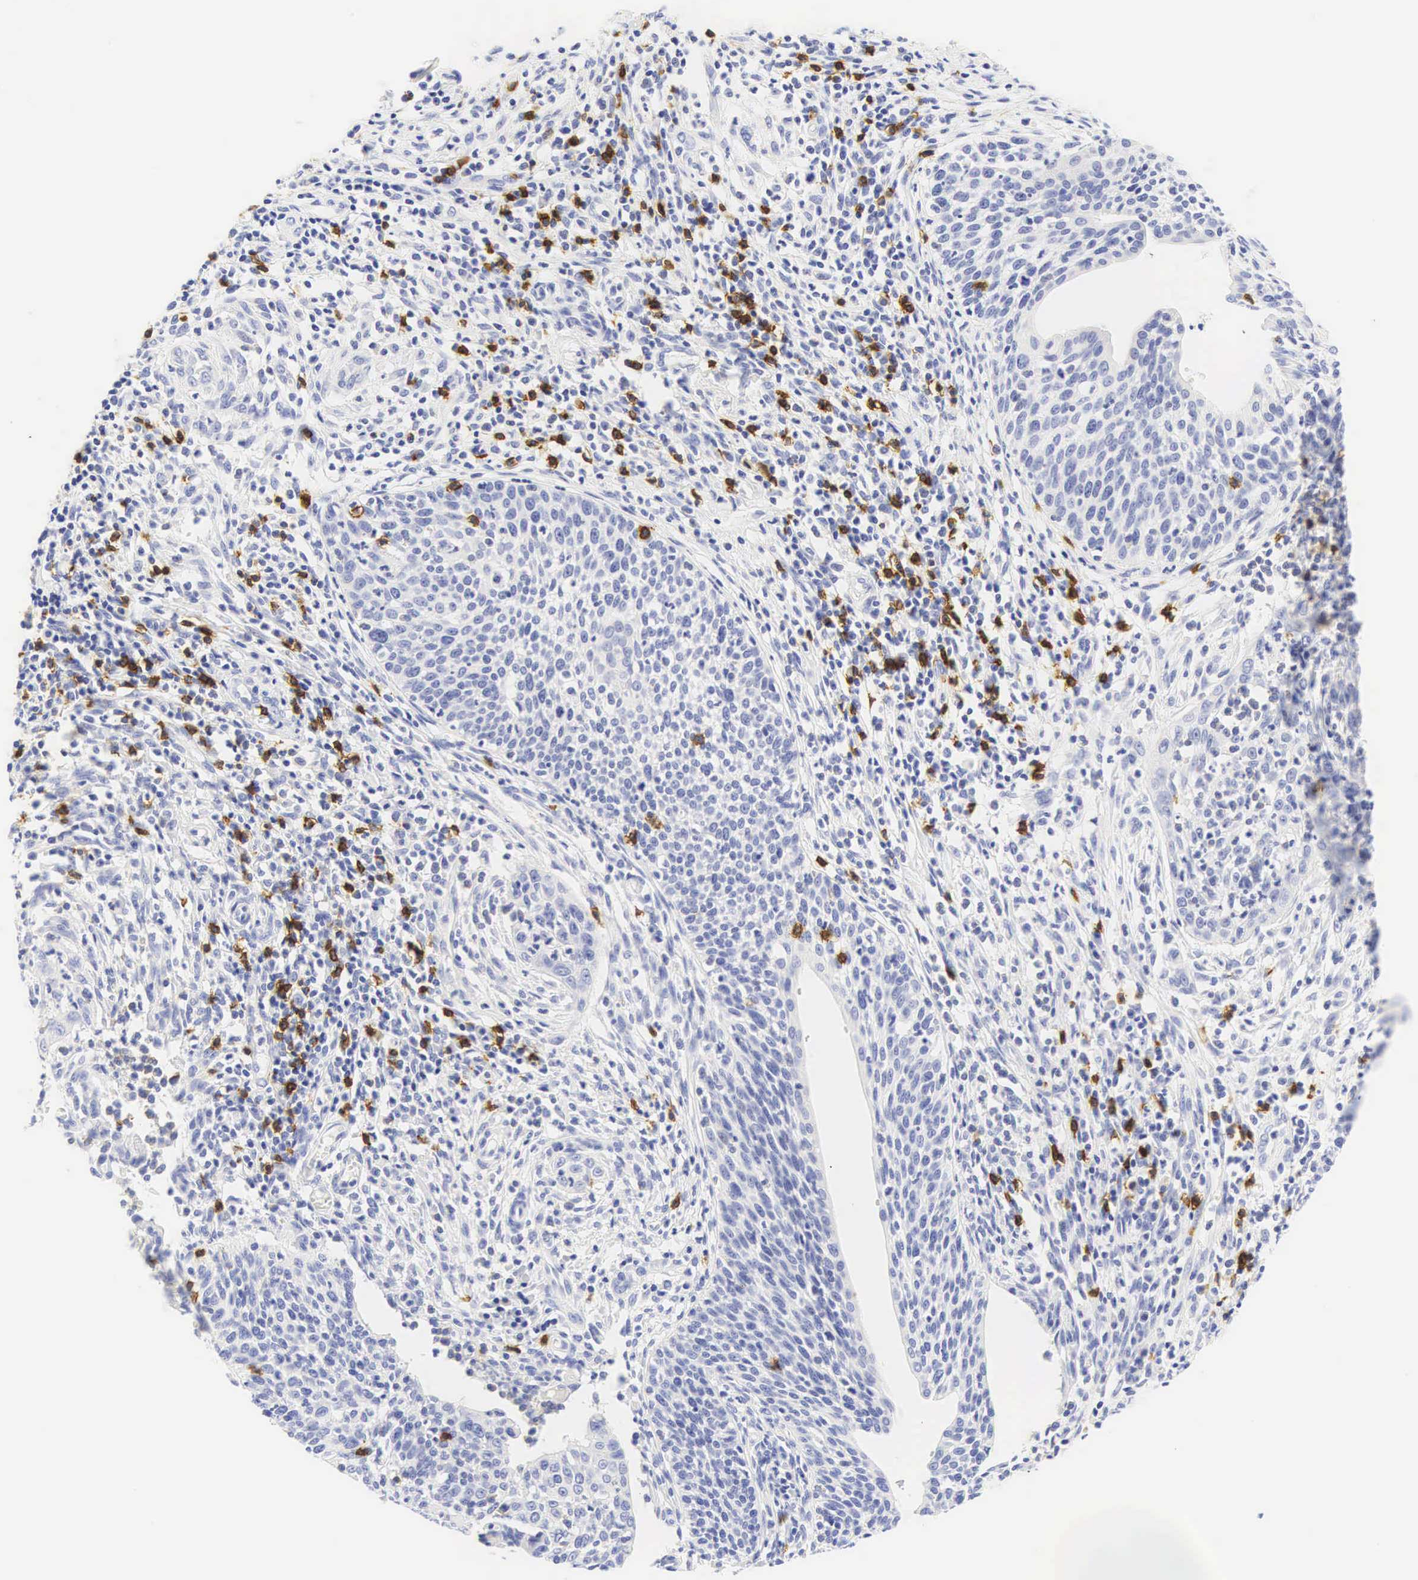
{"staining": {"intensity": "negative", "quantity": "none", "location": "none"}, "tissue": "cervical cancer", "cell_type": "Tumor cells", "image_type": "cancer", "snomed": [{"axis": "morphology", "description": "Squamous cell carcinoma, NOS"}, {"axis": "topography", "description": "Cervix"}], "caption": "High magnification brightfield microscopy of cervical squamous cell carcinoma stained with DAB (brown) and counterstained with hematoxylin (blue): tumor cells show no significant positivity.", "gene": "CD8A", "patient": {"sex": "female", "age": 41}}